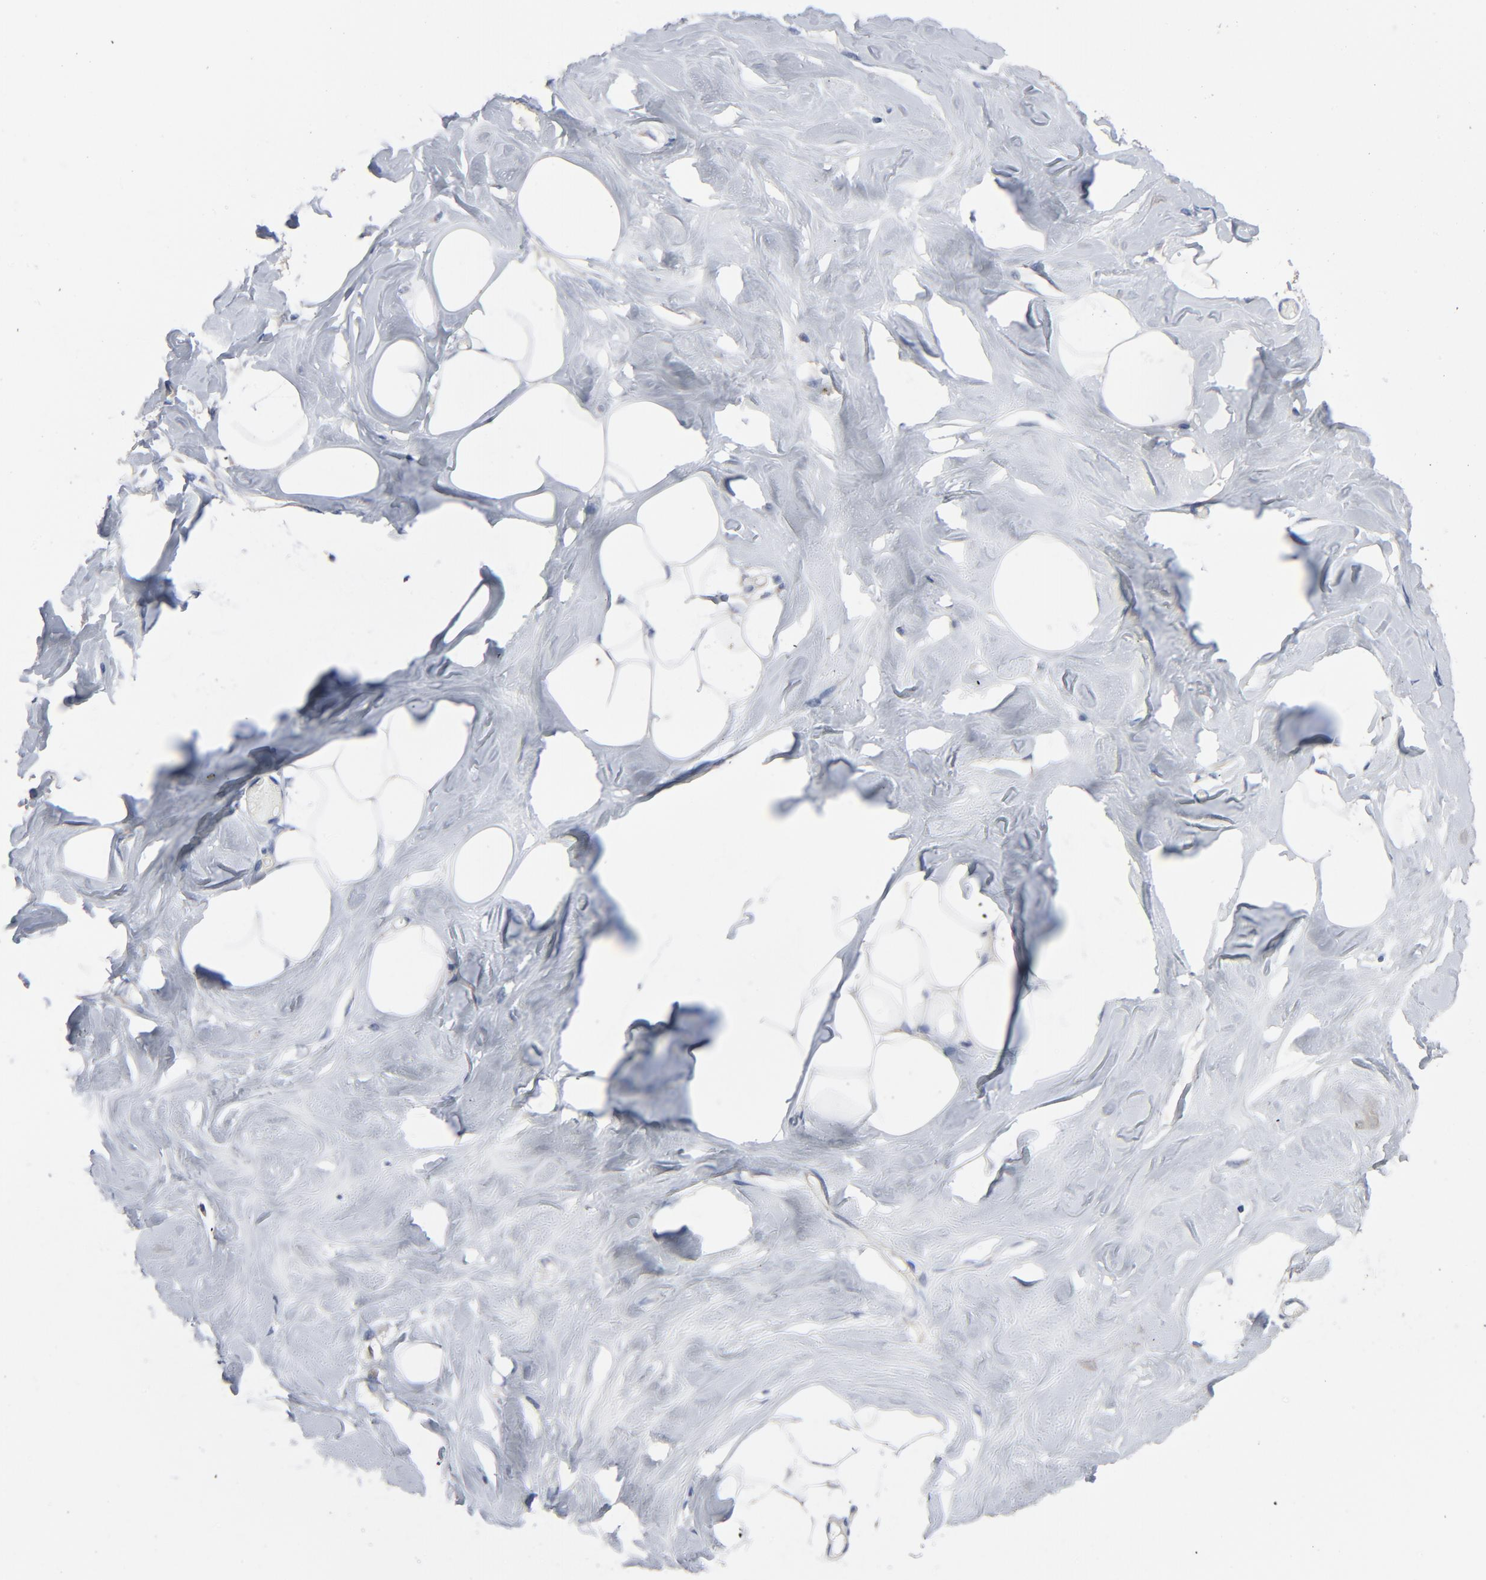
{"staining": {"intensity": "negative", "quantity": "none", "location": "none"}, "tissue": "breast", "cell_type": "Adipocytes", "image_type": "normal", "snomed": [{"axis": "morphology", "description": "Normal tissue, NOS"}, {"axis": "topography", "description": "Breast"}, {"axis": "topography", "description": "Soft tissue"}], "caption": "Unremarkable breast was stained to show a protein in brown. There is no significant staining in adipocytes.", "gene": "DYNLT3", "patient": {"sex": "female", "age": 25}}